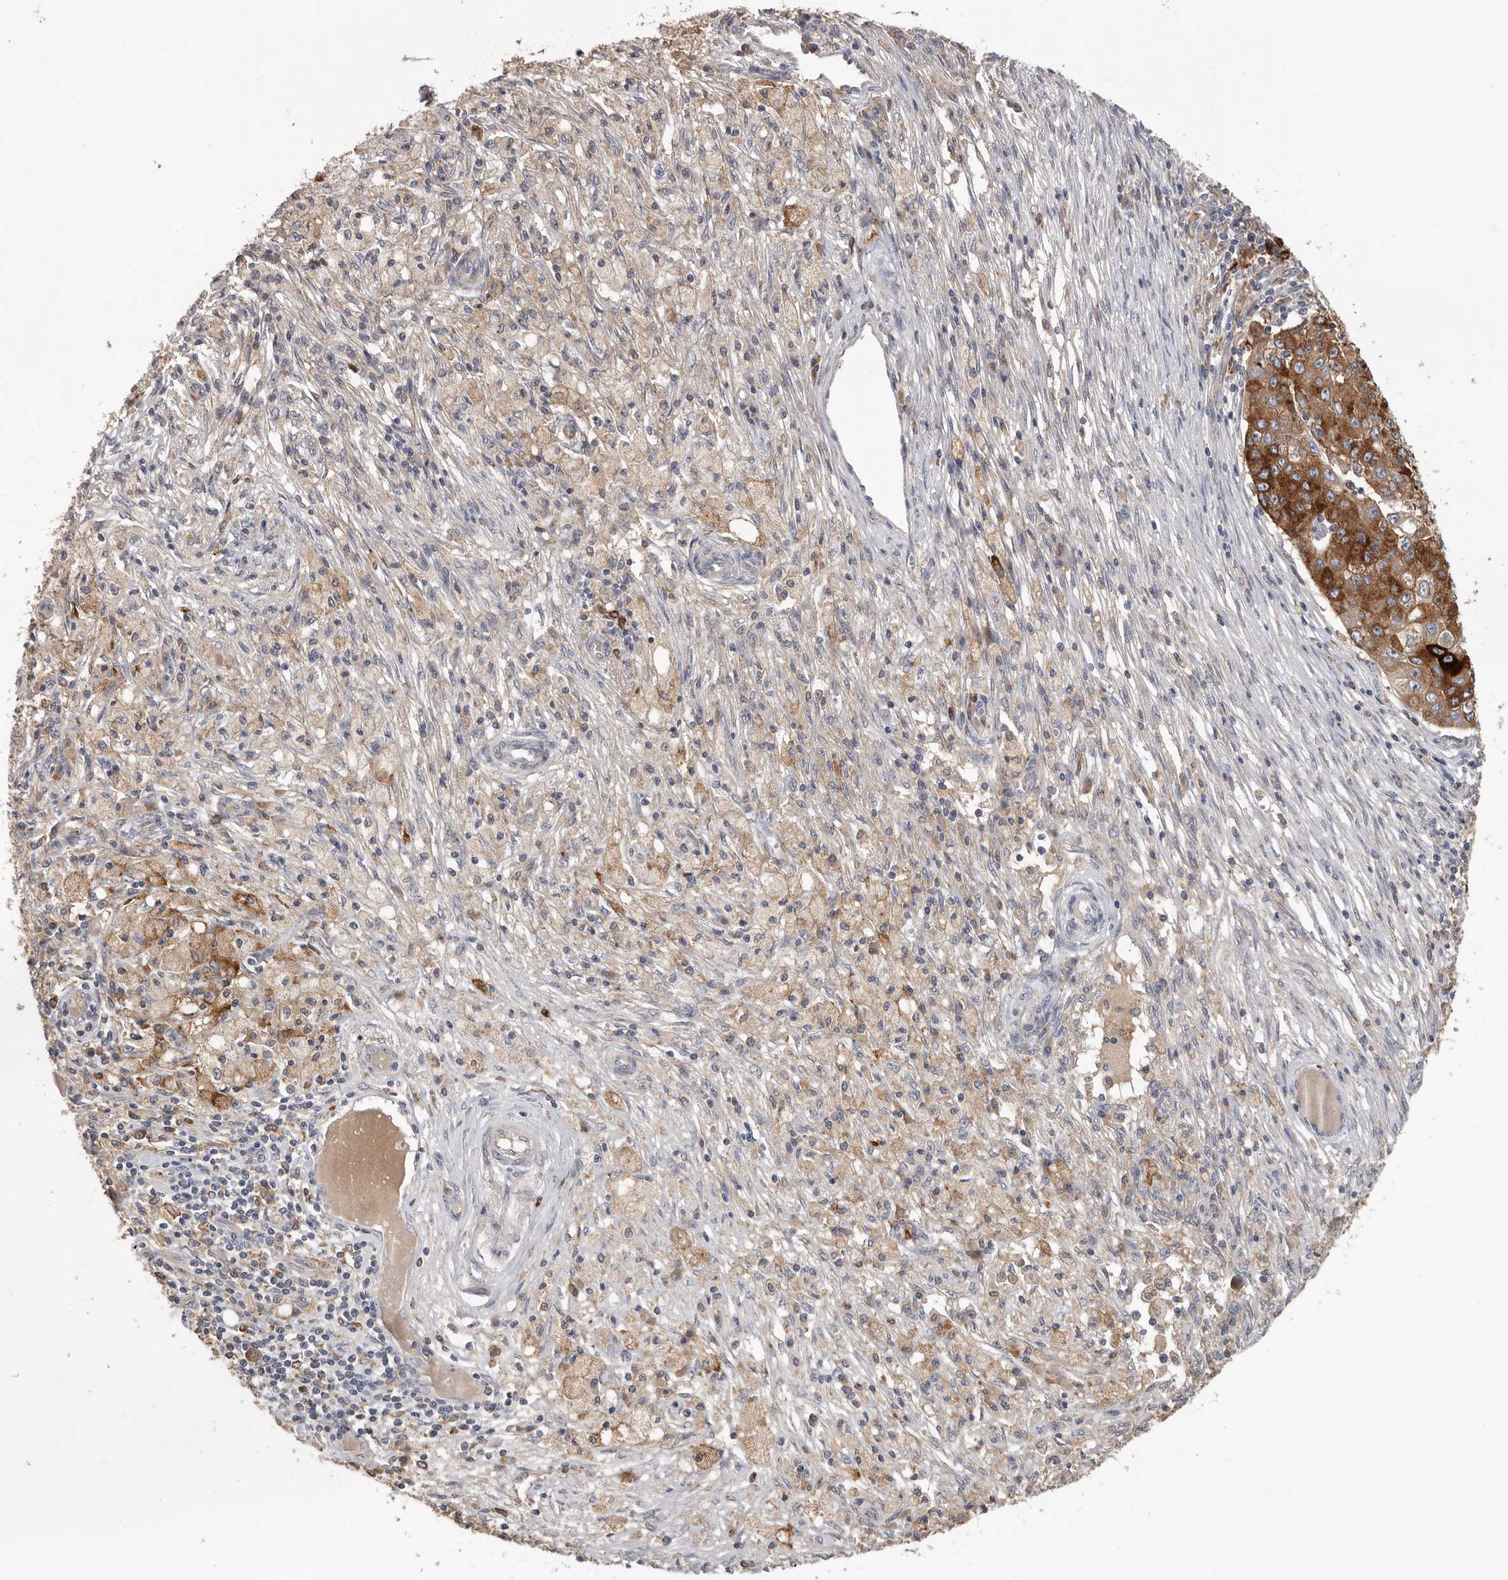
{"staining": {"intensity": "strong", "quantity": ">75%", "location": "cytoplasmic/membranous"}, "tissue": "ovarian cancer", "cell_type": "Tumor cells", "image_type": "cancer", "snomed": [{"axis": "morphology", "description": "Carcinoma, endometroid"}, {"axis": "topography", "description": "Ovary"}], "caption": "Protein analysis of ovarian endometroid carcinoma tissue demonstrates strong cytoplasmic/membranous staining in about >75% of tumor cells. (DAB IHC, brown staining for protein, blue staining for nuclei).", "gene": "TFRC", "patient": {"sex": "female", "age": 42}}